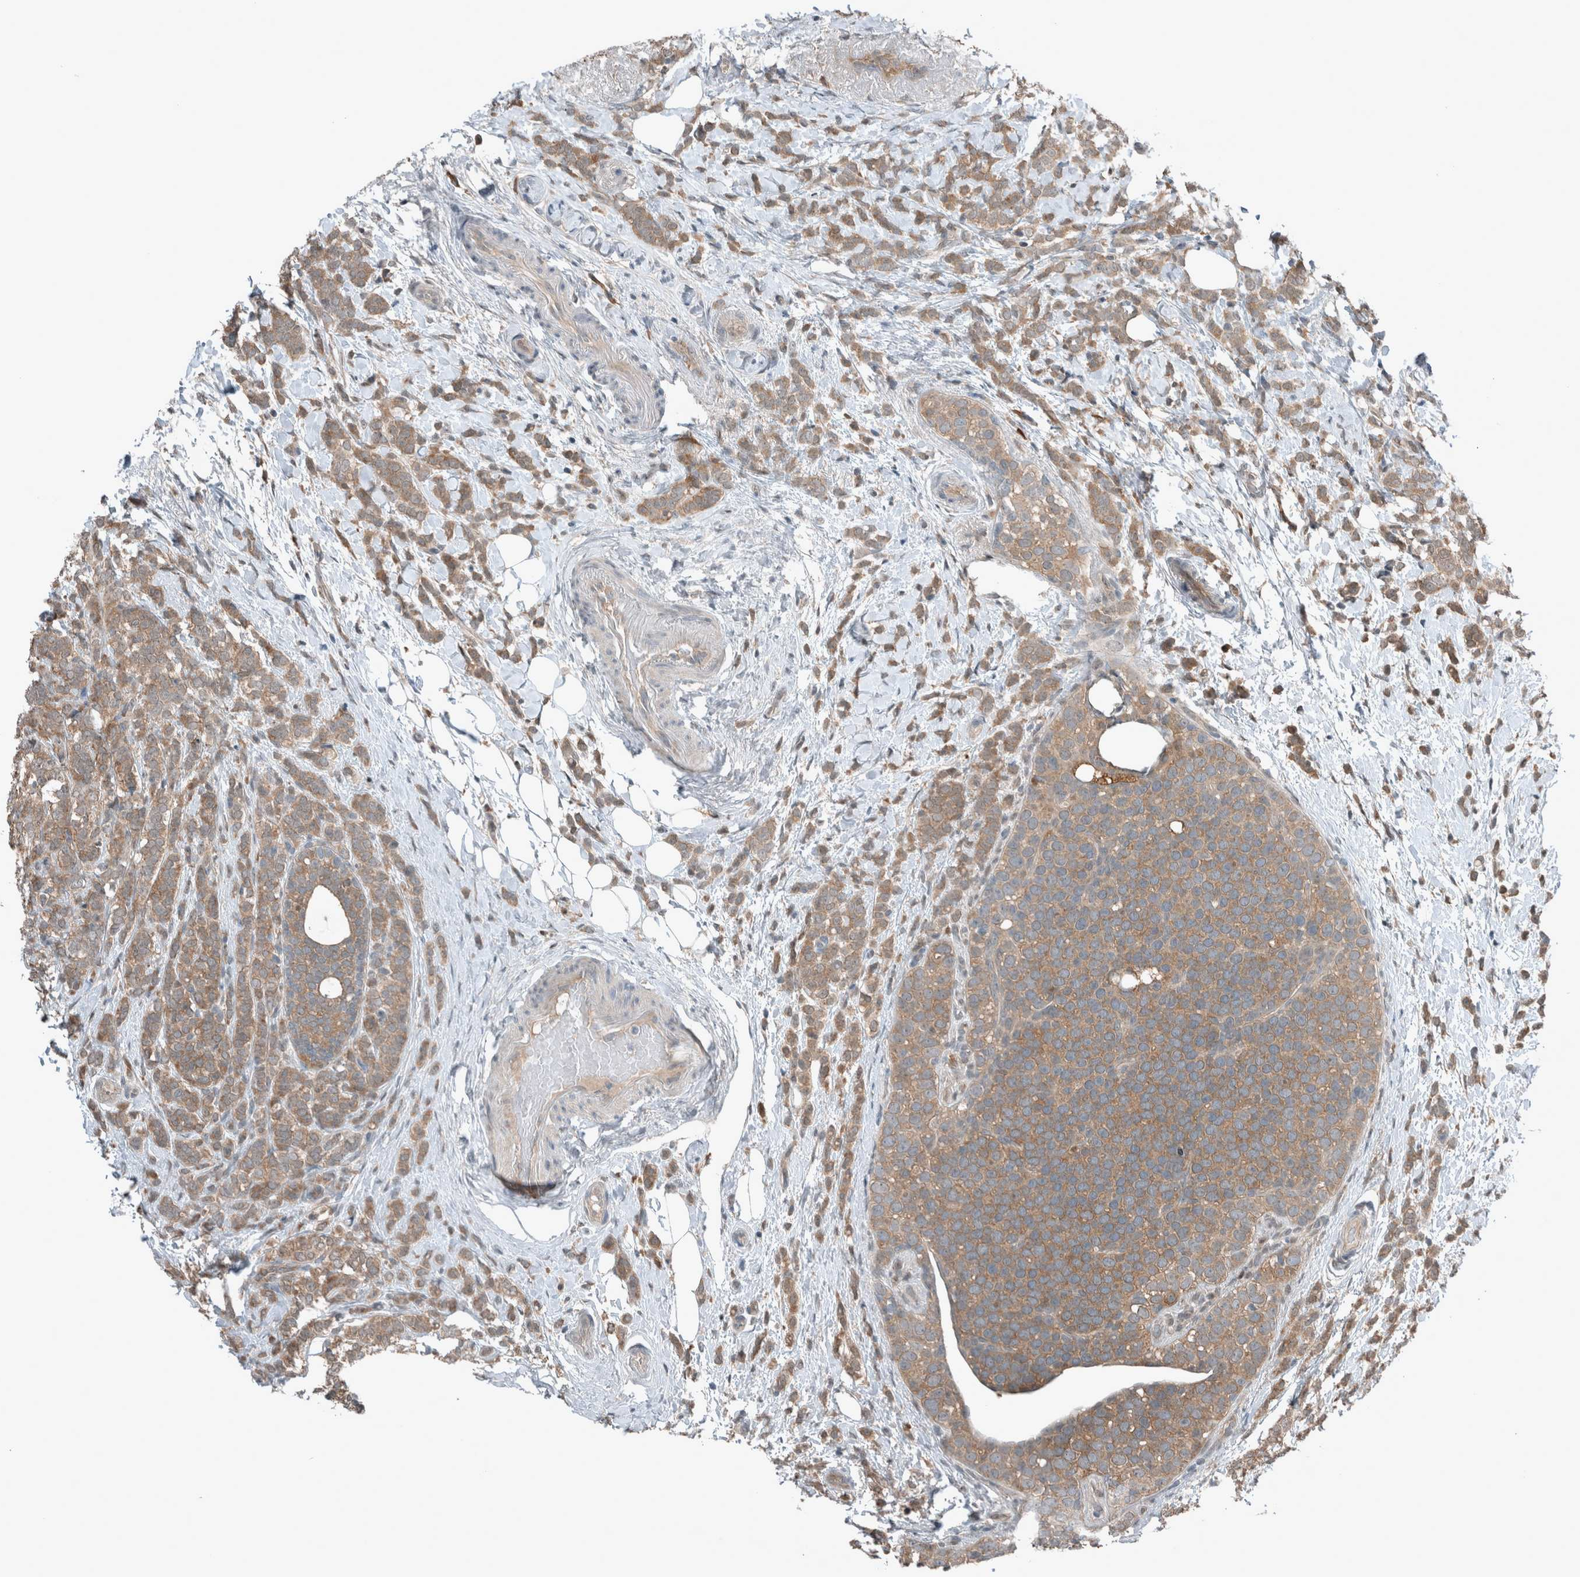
{"staining": {"intensity": "moderate", "quantity": ">75%", "location": "cytoplasmic/membranous"}, "tissue": "breast cancer", "cell_type": "Tumor cells", "image_type": "cancer", "snomed": [{"axis": "morphology", "description": "Lobular carcinoma"}, {"axis": "topography", "description": "Breast"}], "caption": "This is a photomicrograph of IHC staining of breast cancer, which shows moderate expression in the cytoplasmic/membranous of tumor cells.", "gene": "RALGDS", "patient": {"sex": "female", "age": 50}}